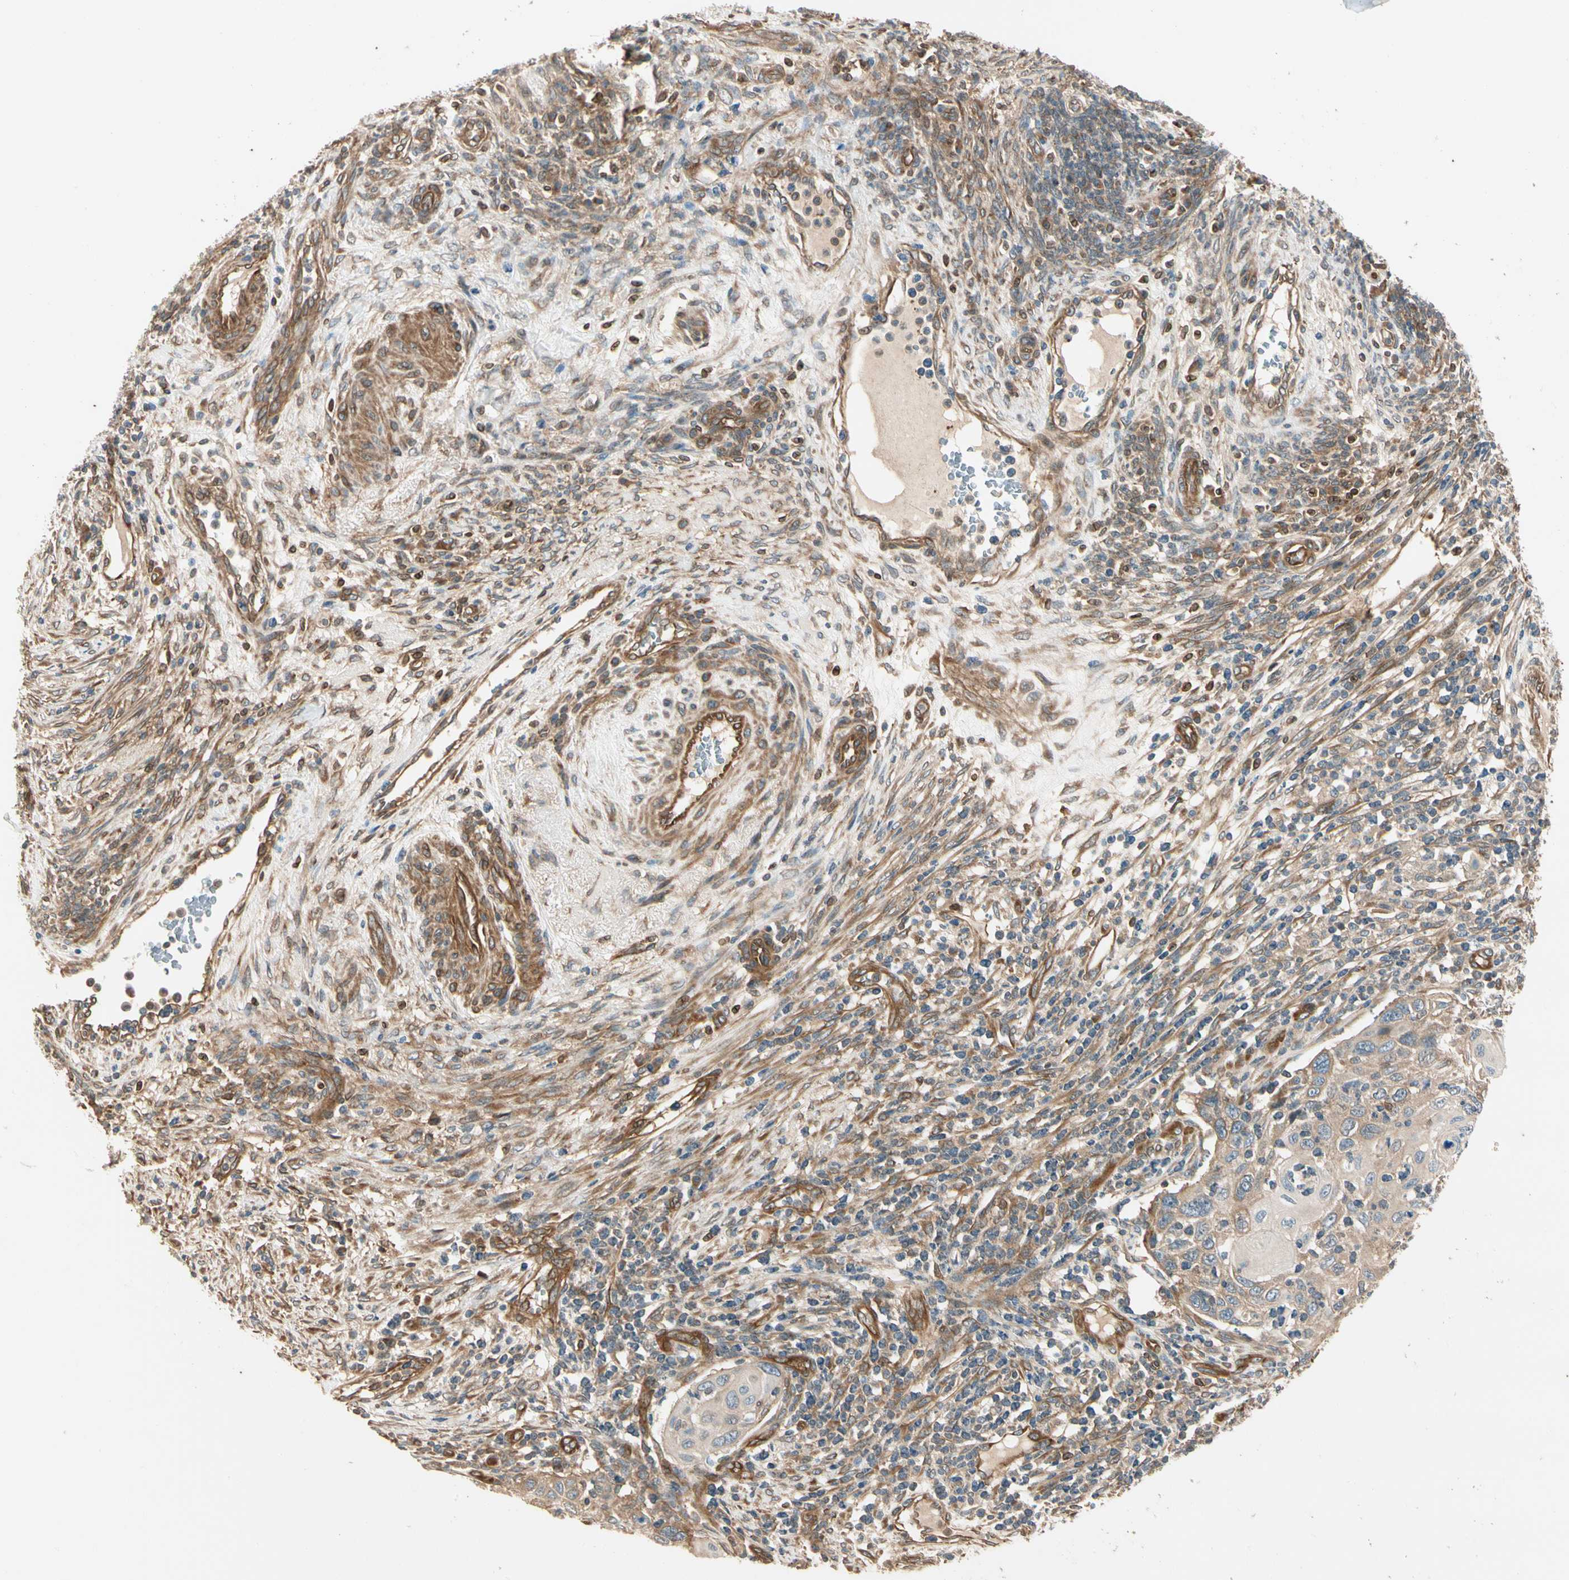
{"staining": {"intensity": "moderate", "quantity": ">75%", "location": "cytoplasmic/membranous"}, "tissue": "cervical cancer", "cell_type": "Tumor cells", "image_type": "cancer", "snomed": [{"axis": "morphology", "description": "Squamous cell carcinoma, NOS"}, {"axis": "topography", "description": "Cervix"}], "caption": "This is an image of immunohistochemistry (IHC) staining of cervical cancer (squamous cell carcinoma), which shows moderate staining in the cytoplasmic/membranous of tumor cells.", "gene": "ROCK2", "patient": {"sex": "female", "age": 70}}